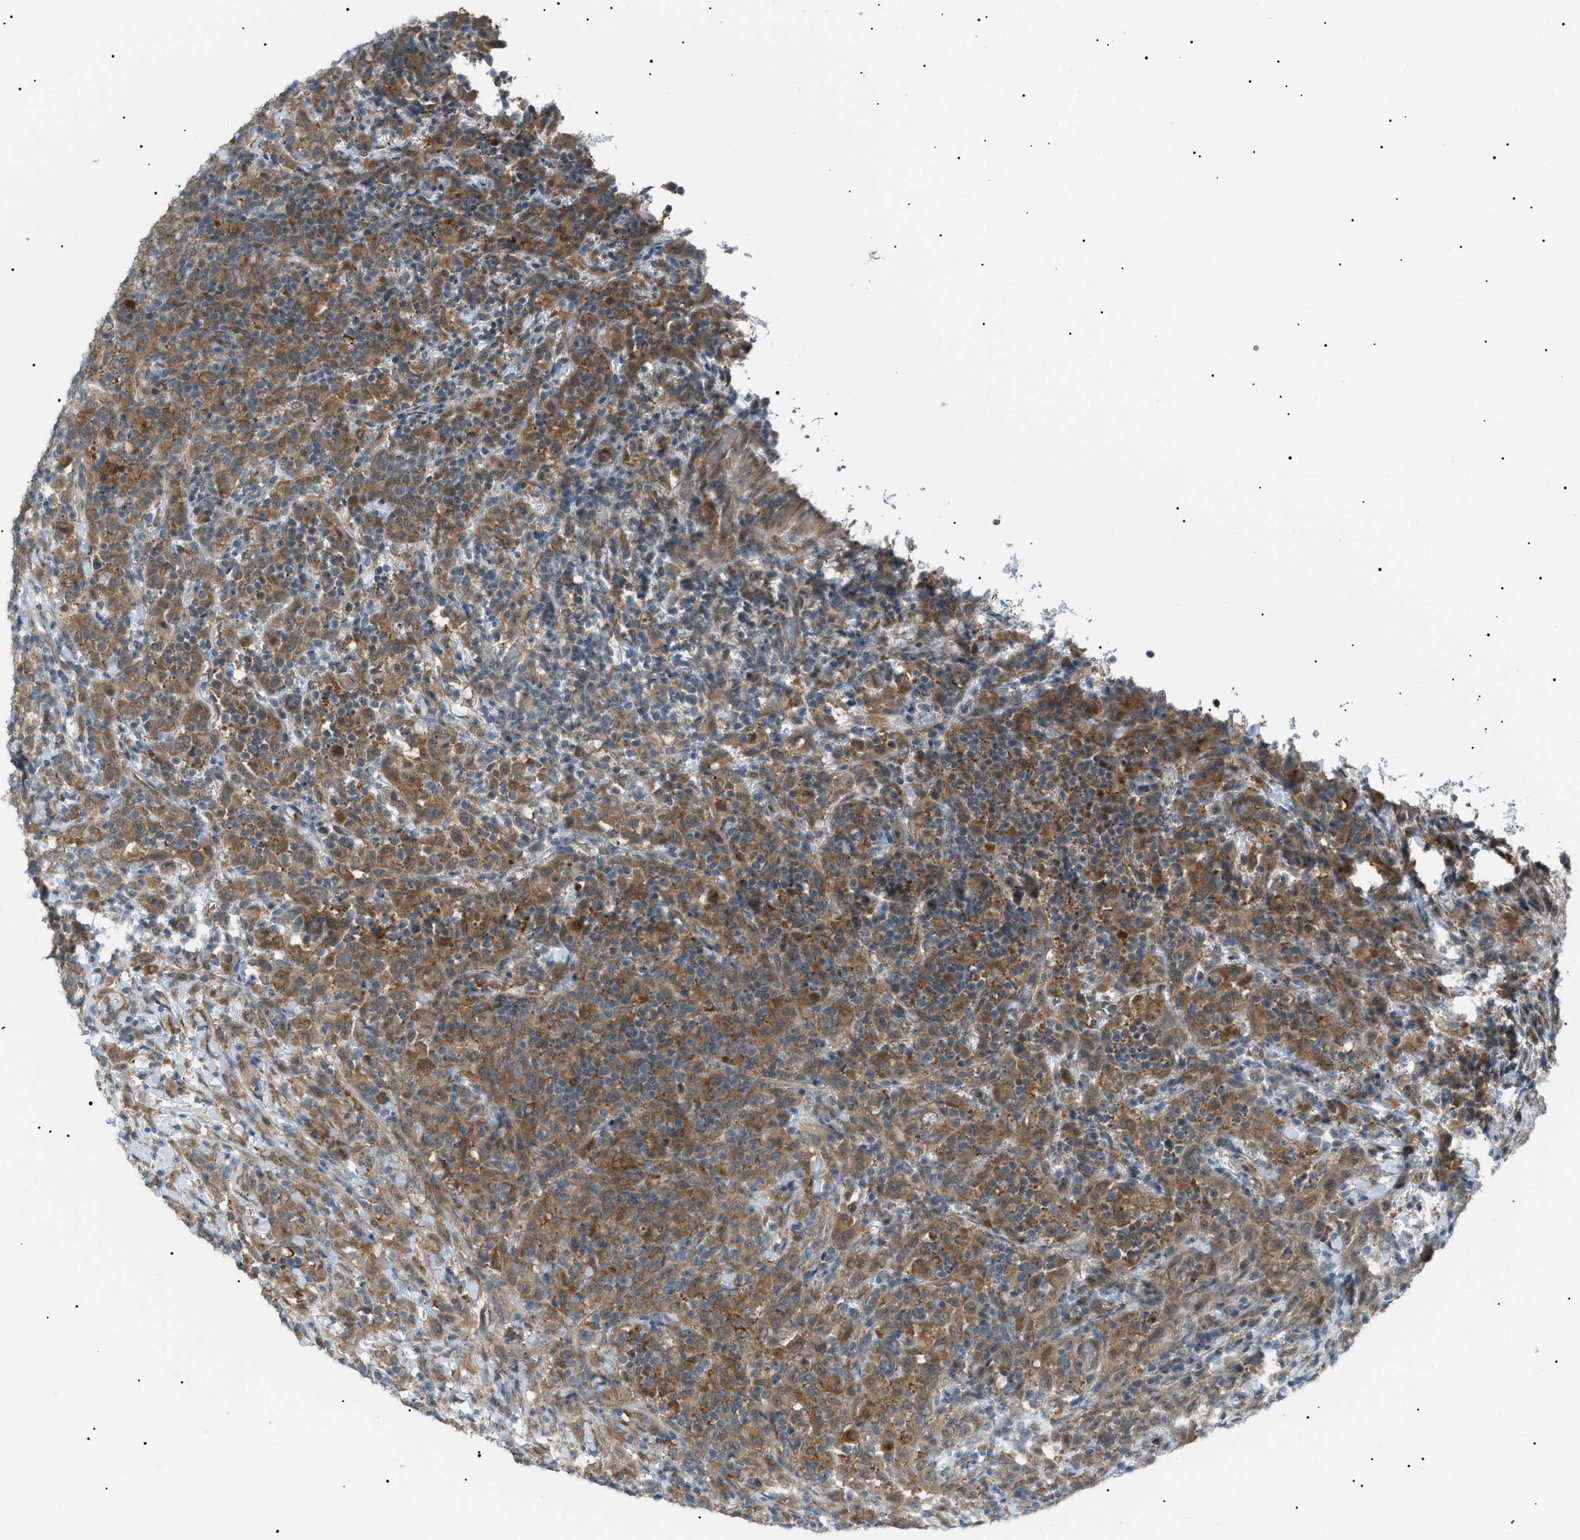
{"staining": {"intensity": "moderate", "quantity": "25%-75%", "location": "cytoplasmic/membranous"}, "tissue": "urothelial cancer", "cell_type": "Tumor cells", "image_type": "cancer", "snomed": [{"axis": "morphology", "description": "Urothelial carcinoma, High grade"}, {"axis": "topography", "description": "Urinary bladder"}], "caption": "Immunohistochemistry (IHC) of urothelial cancer exhibits medium levels of moderate cytoplasmic/membranous expression in about 25%-75% of tumor cells. (brown staining indicates protein expression, while blue staining denotes nuclei).", "gene": "LPIN2", "patient": {"sex": "male", "age": 61}}